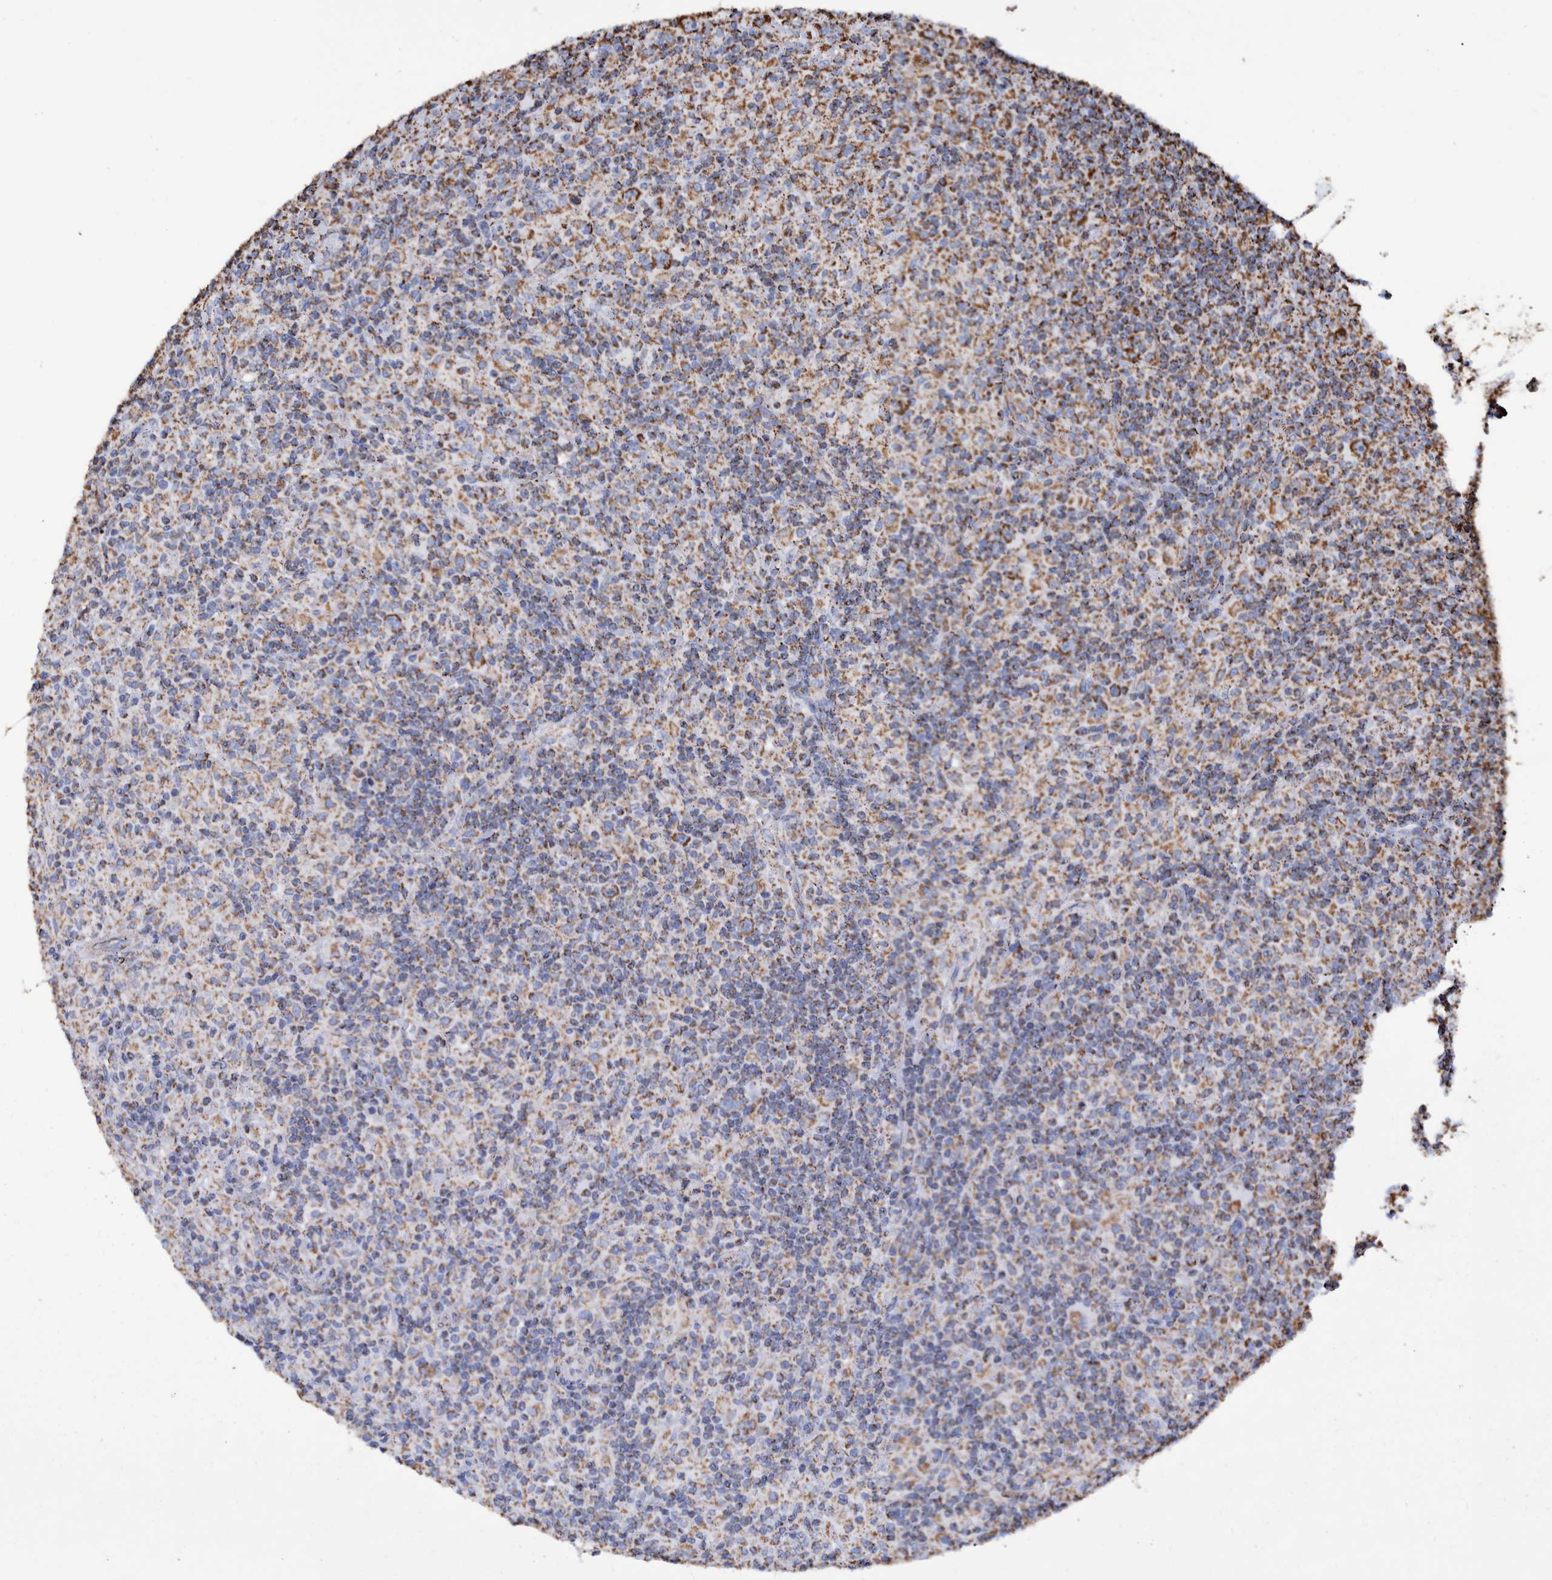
{"staining": {"intensity": "strong", "quantity": "25%-75%", "location": "cytoplasmic/membranous"}, "tissue": "lymphoma", "cell_type": "Tumor cells", "image_type": "cancer", "snomed": [{"axis": "morphology", "description": "Hodgkin's disease, NOS"}, {"axis": "topography", "description": "Lymph node"}], "caption": "Immunohistochemistry of human lymphoma reveals high levels of strong cytoplasmic/membranous positivity in approximately 25%-75% of tumor cells.", "gene": "VPS26C", "patient": {"sex": "male", "age": 70}}